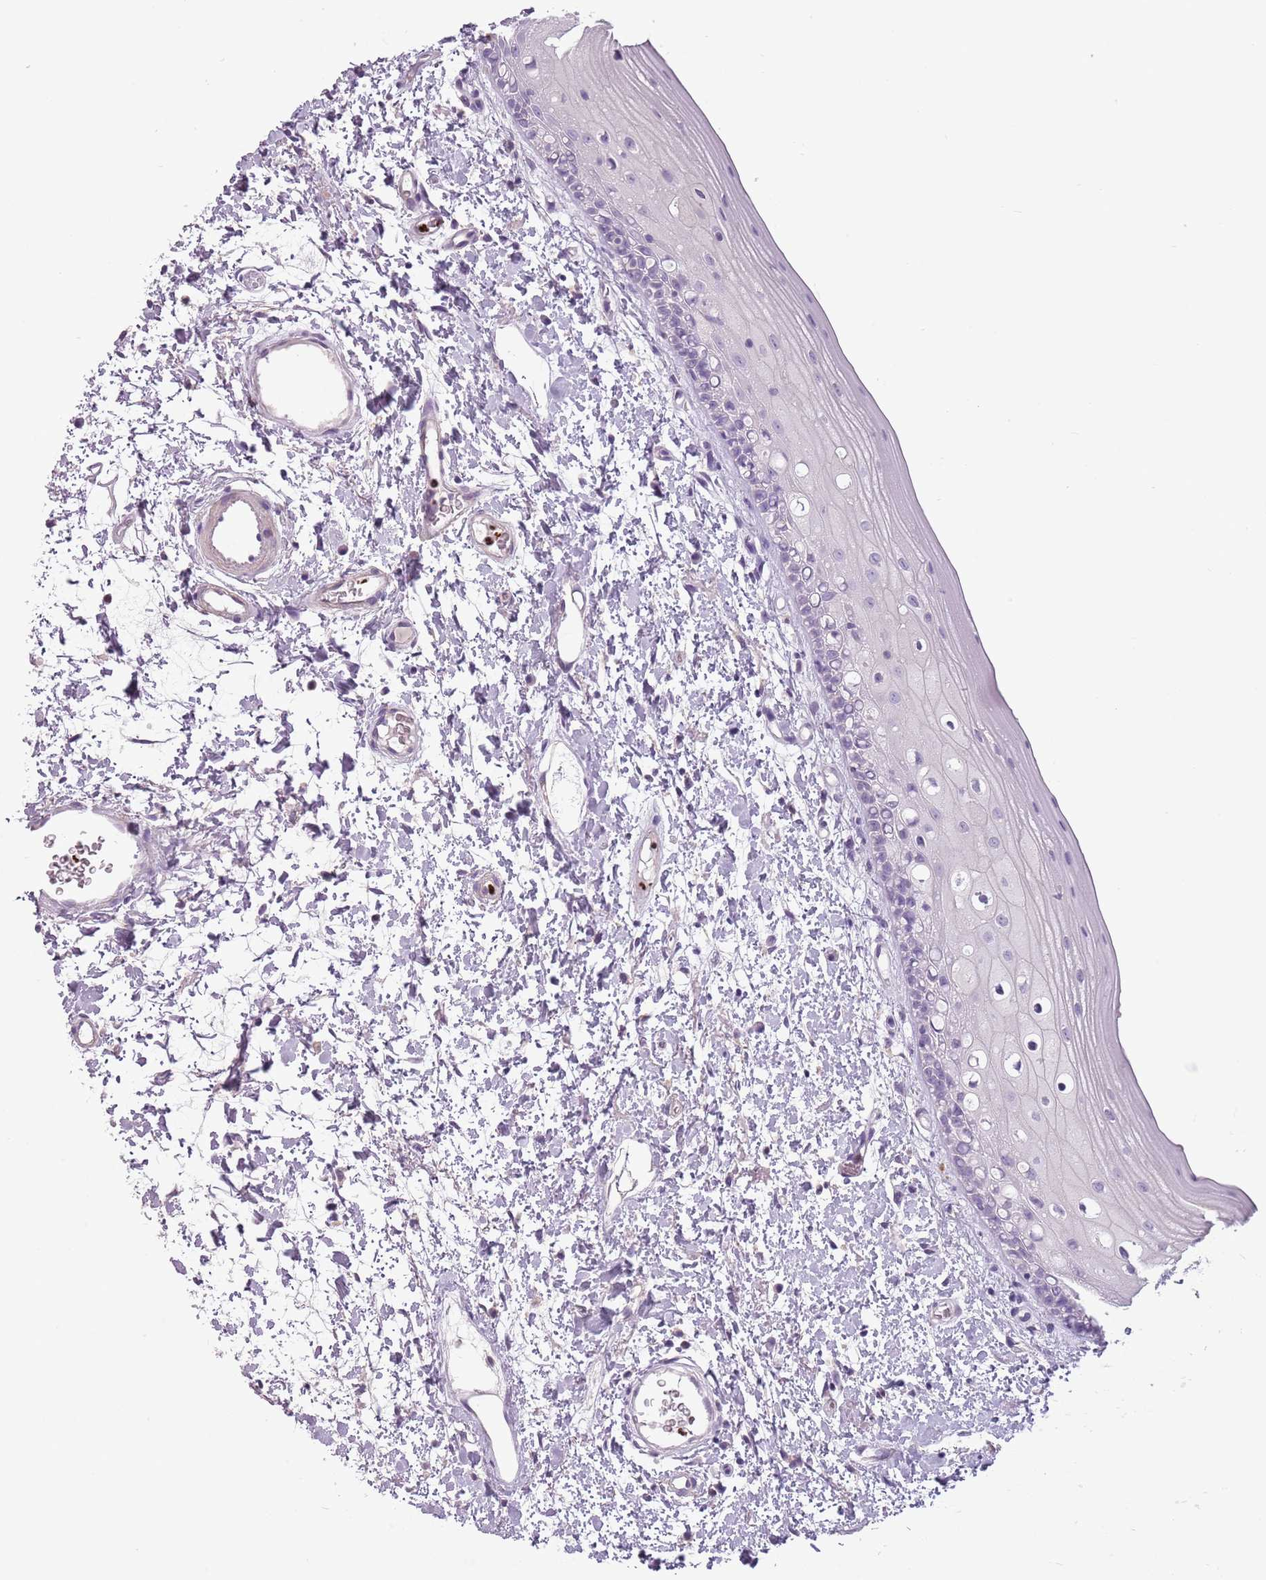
{"staining": {"intensity": "negative", "quantity": "none", "location": "none"}, "tissue": "oral mucosa", "cell_type": "Squamous epithelial cells", "image_type": "normal", "snomed": [{"axis": "morphology", "description": "Normal tissue, NOS"}, {"axis": "topography", "description": "Oral tissue"}], "caption": "The image exhibits no significant positivity in squamous epithelial cells of oral mucosa. Brightfield microscopy of IHC stained with DAB (brown) and hematoxylin (blue), captured at high magnification.", "gene": "CELF6", "patient": {"sex": "female", "age": 76}}